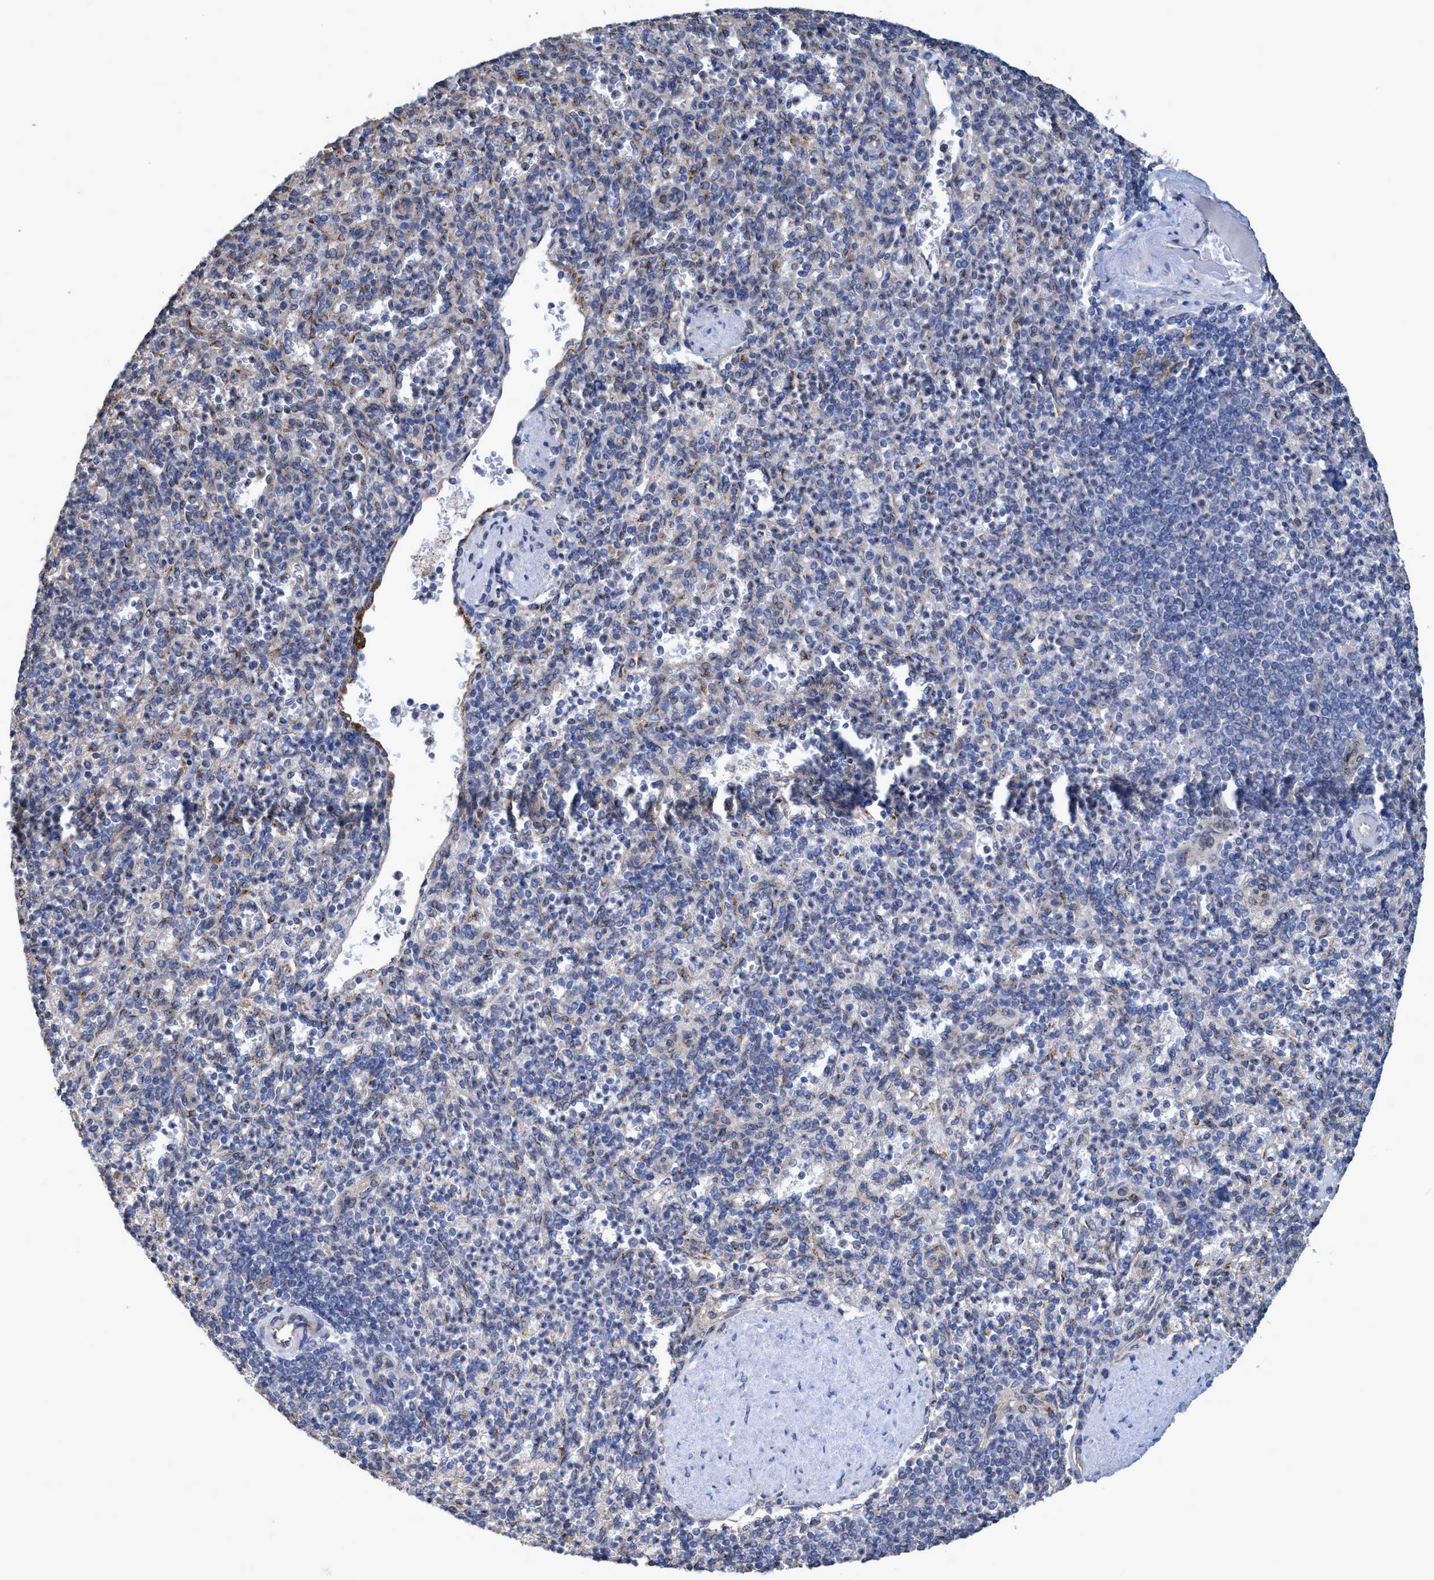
{"staining": {"intensity": "weak", "quantity": "25%-75%", "location": "cytoplasmic/membranous"}, "tissue": "spleen", "cell_type": "Cells in red pulp", "image_type": "normal", "snomed": [{"axis": "morphology", "description": "Normal tissue, NOS"}, {"axis": "topography", "description": "Spleen"}], "caption": "Weak cytoplasmic/membranous expression is appreciated in about 25%-75% of cells in red pulp in benign spleen.", "gene": "BICD2", "patient": {"sex": "female", "age": 74}}